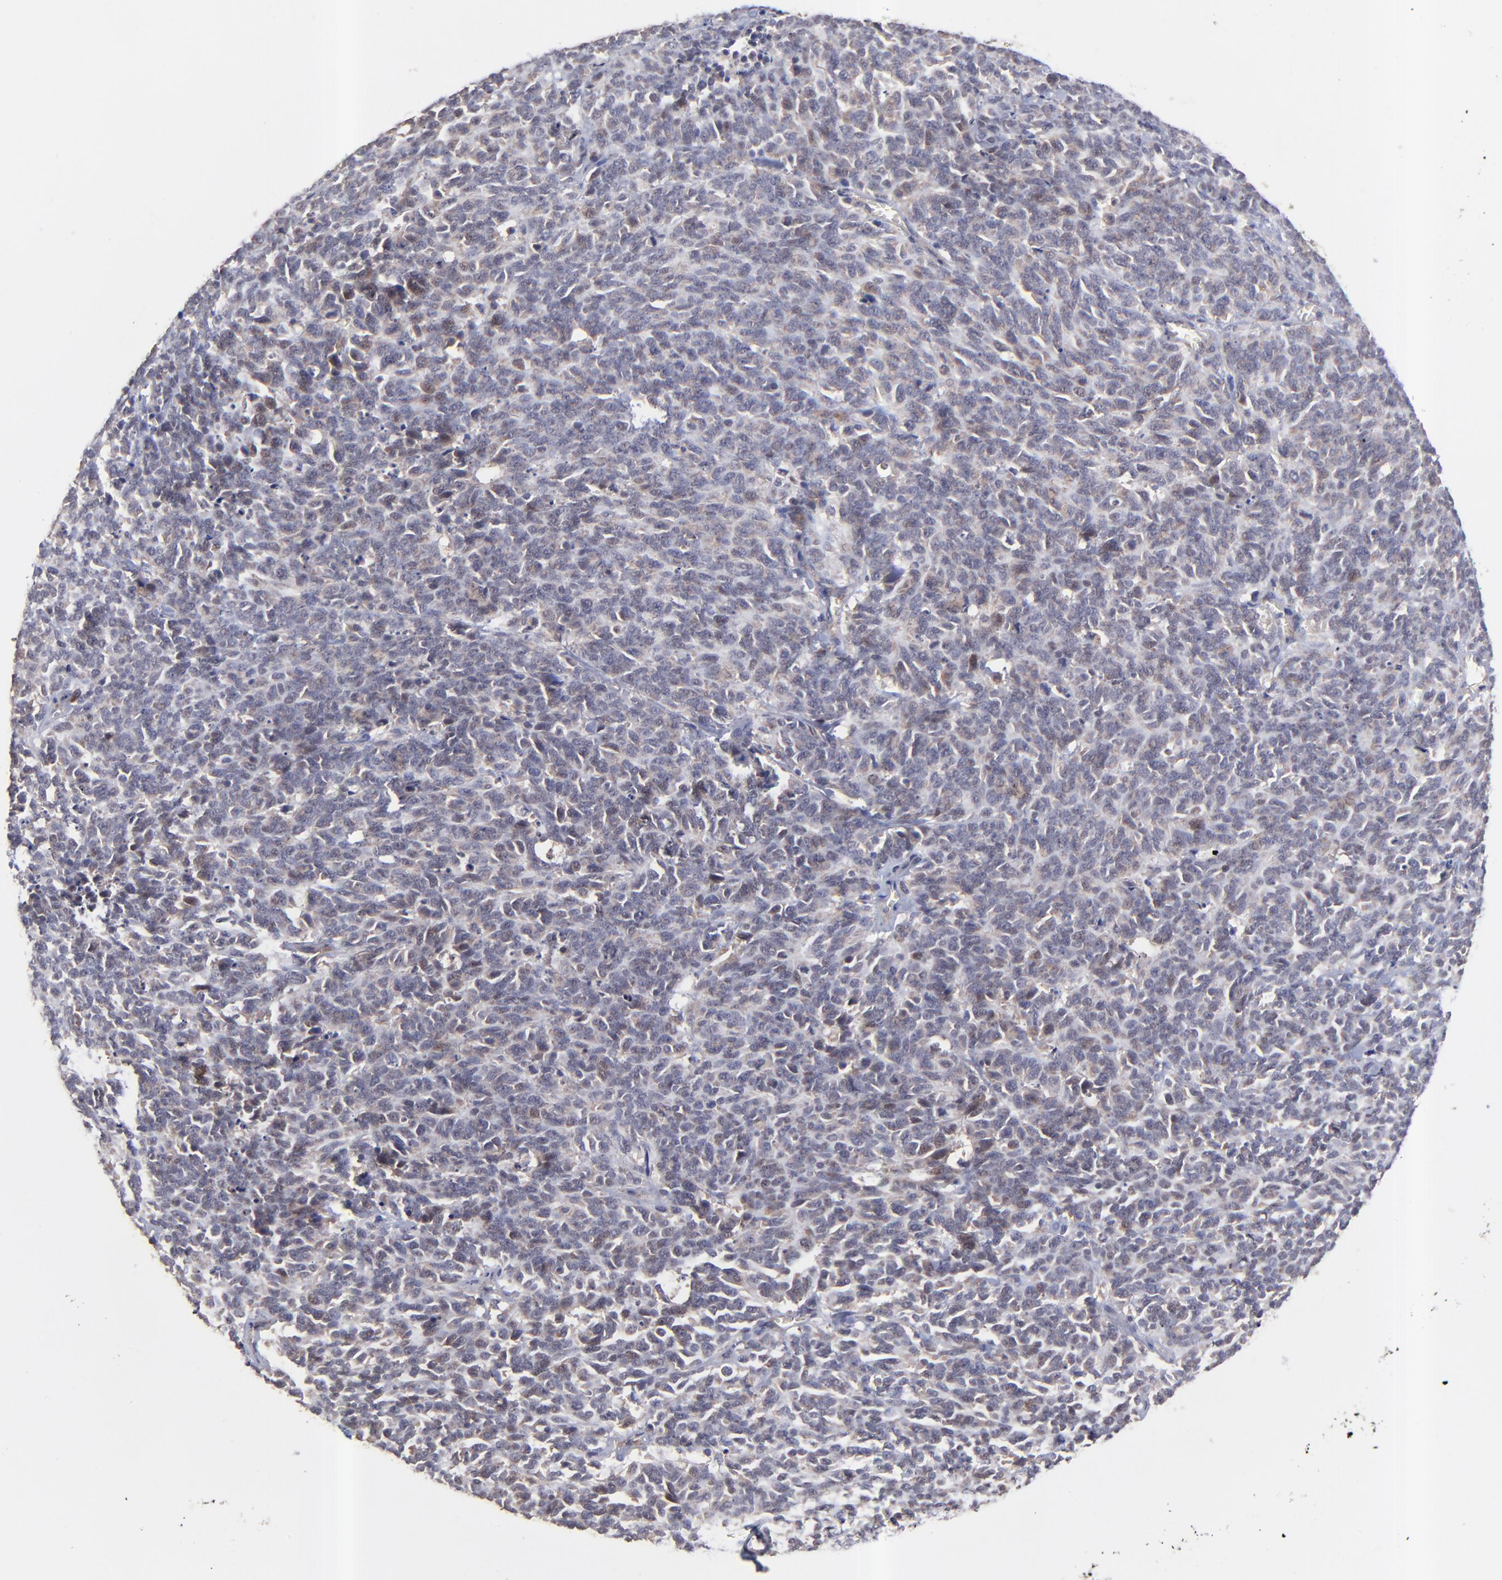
{"staining": {"intensity": "weak", "quantity": "<25%", "location": "cytoplasmic/membranous"}, "tissue": "lung cancer", "cell_type": "Tumor cells", "image_type": "cancer", "snomed": [{"axis": "morphology", "description": "Neoplasm, malignant, NOS"}, {"axis": "topography", "description": "Lung"}], "caption": "The micrograph displays no staining of tumor cells in lung cancer (neoplasm (malignant)). (Brightfield microscopy of DAB (3,3'-diaminobenzidine) immunohistochemistry at high magnification).", "gene": "BAIAP2L2", "patient": {"sex": "female", "age": 58}}